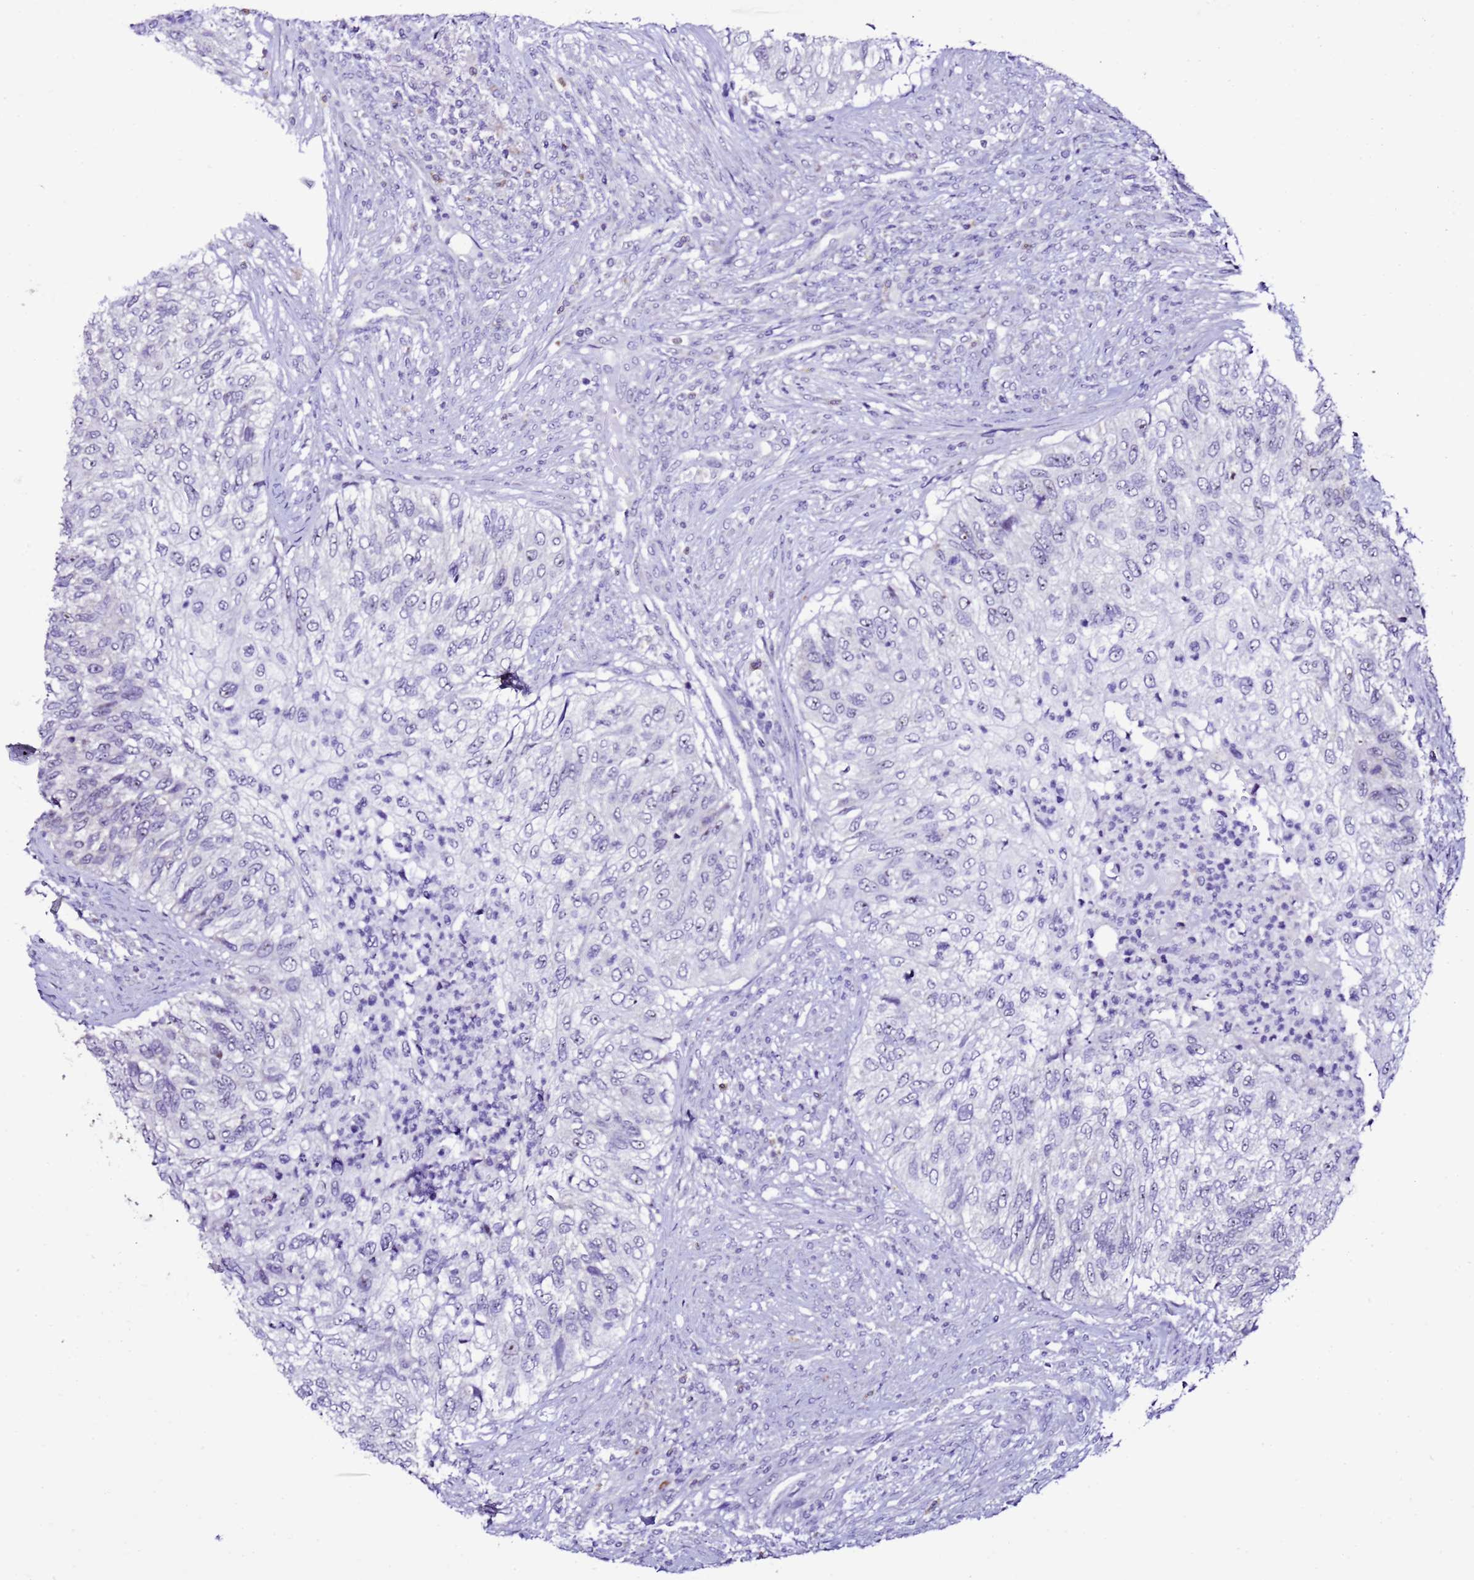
{"staining": {"intensity": "negative", "quantity": "none", "location": "none"}, "tissue": "urothelial cancer", "cell_type": "Tumor cells", "image_type": "cancer", "snomed": [{"axis": "morphology", "description": "Urothelial carcinoma, High grade"}, {"axis": "topography", "description": "Urinary bladder"}], "caption": "Urothelial cancer was stained to show a protein in brown. There is no significant expression in tumor cells. The staining was performed using DAB (3,3'-diaminobenzidine) to visualize the protein expression in brown, while the nuclei were stained in blue with hematoxylin (Magnification: 20x).", "gene": "DPH6", "patient": {"sex": "female", "age": 60}}